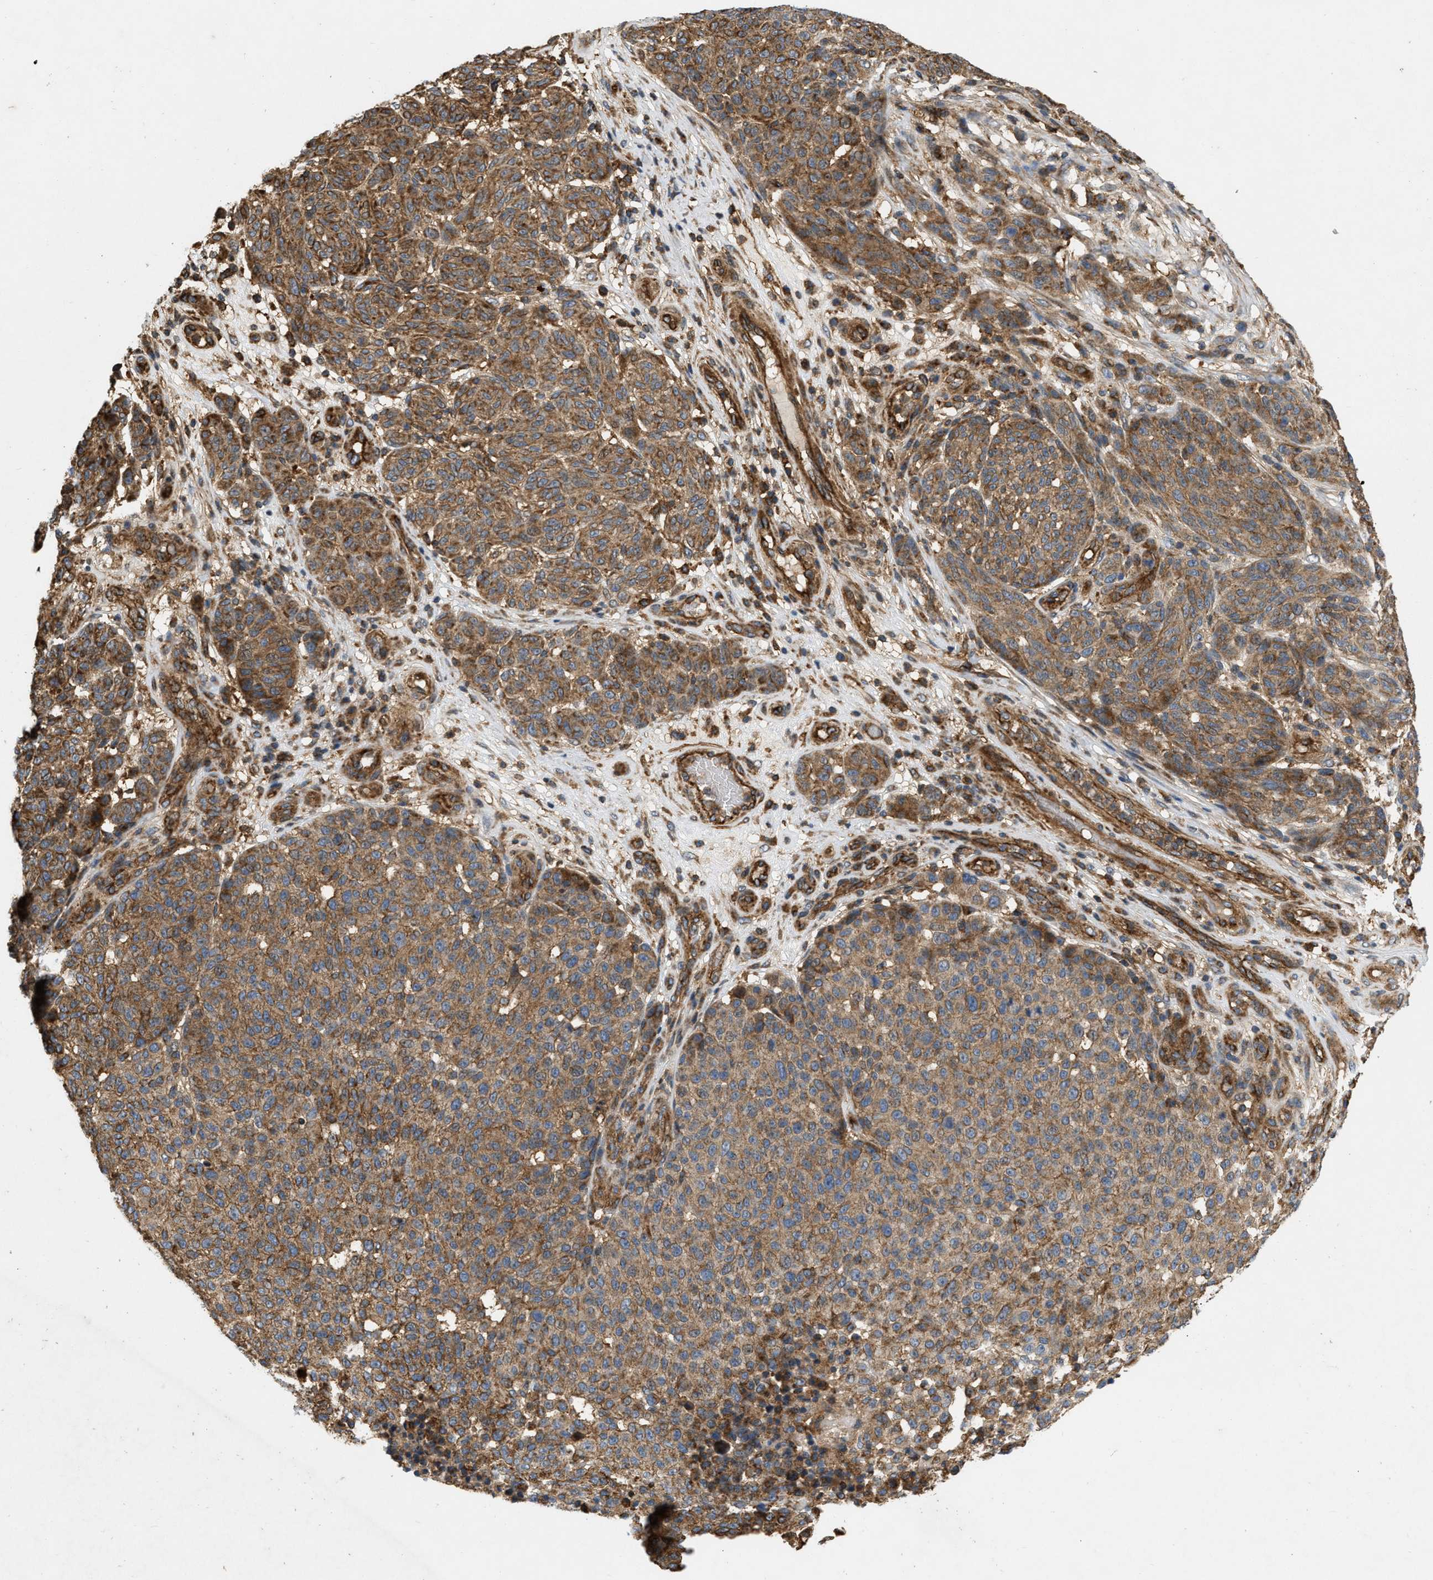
{"staining": {"intensity": "moderate", "quantity": ">75%", "location": "cytoplasmic/membranous"}, "tissue": "melanoma", "cell_type": "Tumor cells", "image_type": "cancer", "snomed": [{"axis": "morphology", "description": "Malignant melanoma, NOS"}, {"axis": "topography", "description": "Skin"}], "caption": "High-power microscopy captured an immunohistochemistry (IHC) image of malignant melanoma, revealing moderate cytoplasmic/membranous staining in about >75% of tumor cells.", "gene": "GNB4", "patient": {"sex": "male", "age": 59}}